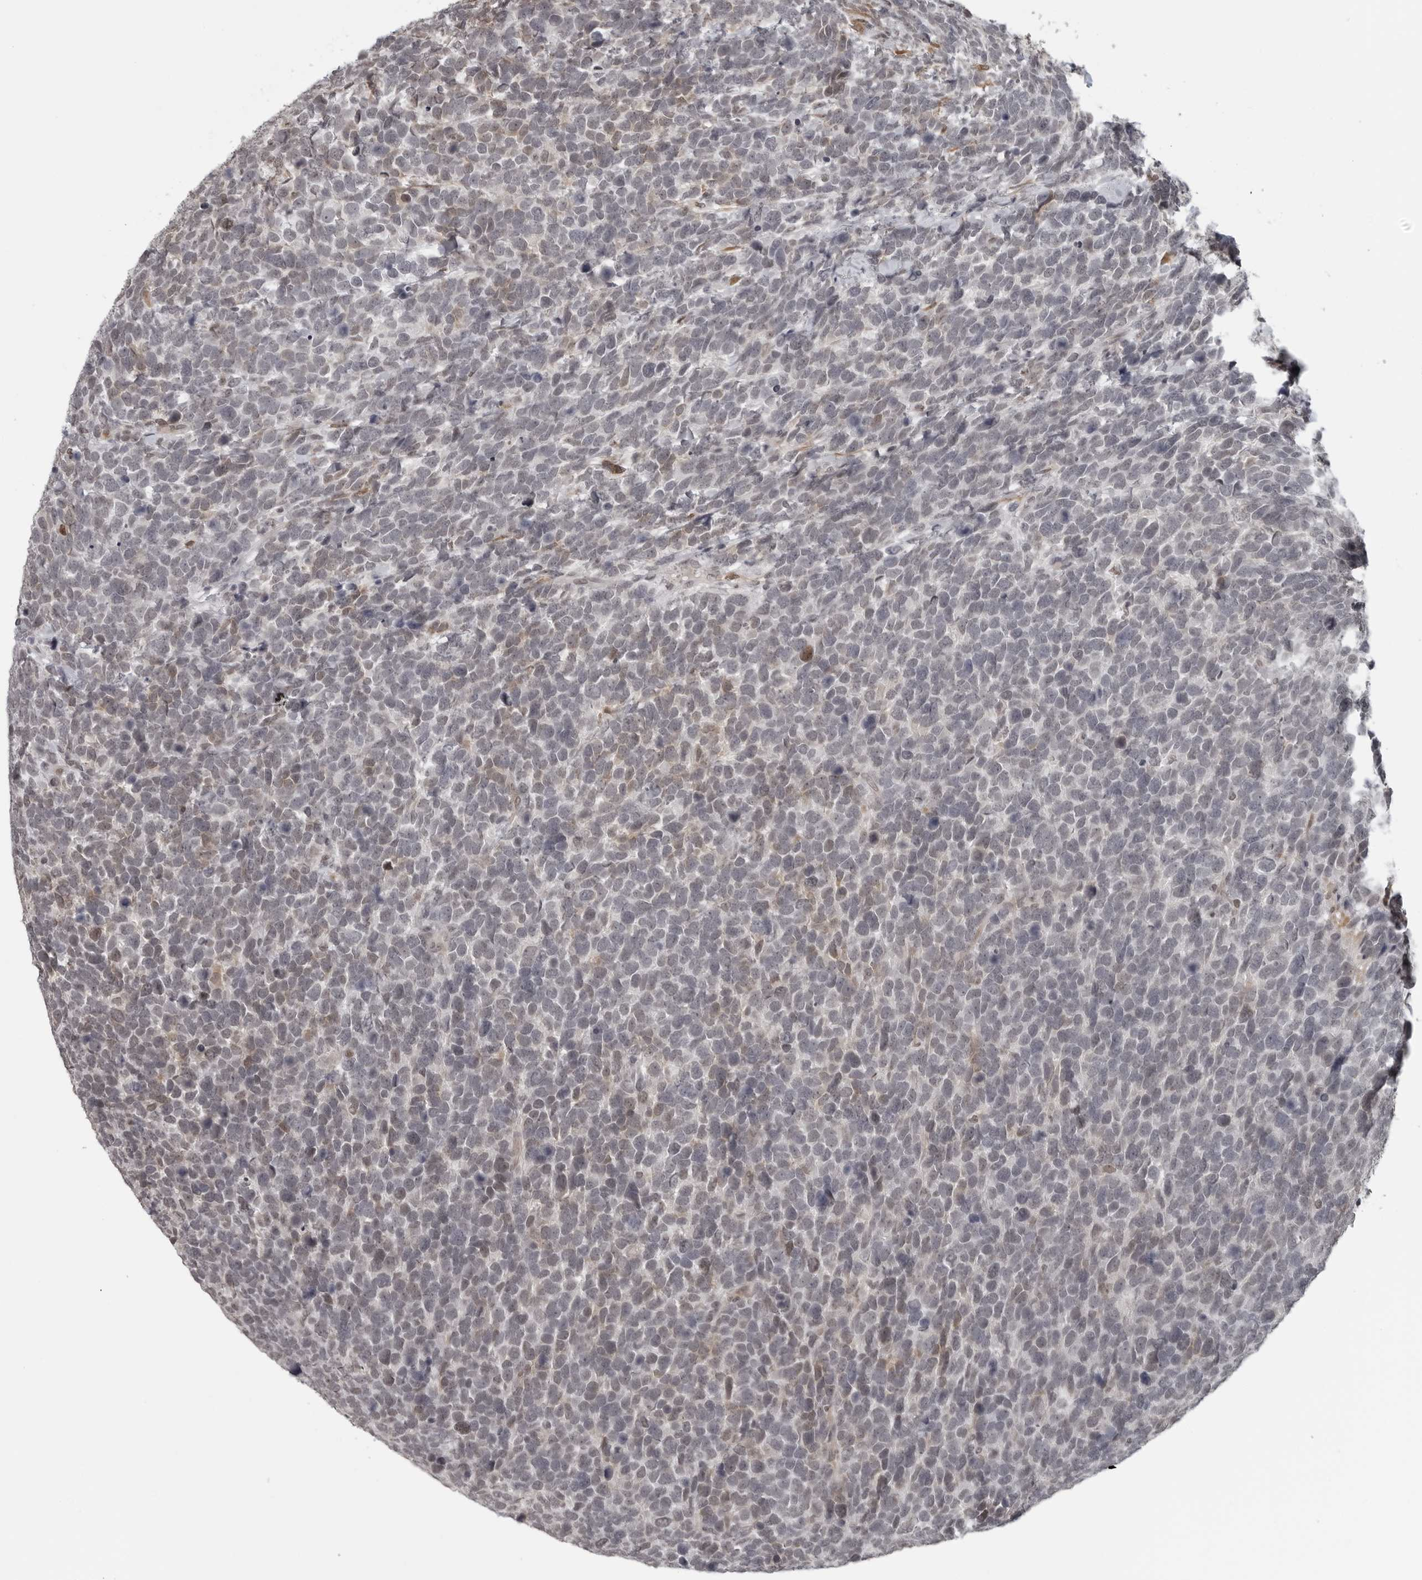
{"staining": {"intensity": "negative", "quantity": "none", "location": "none"}, "tissue": "urothelial cancer", "cell_type": "Tumor cells", "image_type": "cancer", "snomed": [{"axis": "morphology", "description": "Urothelial carcinoma, High grade"}, {"axis": "topography", "description": "Urinary bladder"}], "caption": "Urothelial carcinoma (high-grade) was stained to show a protein in brown. There is no significant staining in tumor cells. Brightfield microscopy of immunohistochemistry (IHC) stained with DAB (3,3'-diaminobenzidine) (brown) and hematoxylin (blue), captured at high magnification.", "gene": "MAF", "patient": {"sex": "female", "age": 82}}